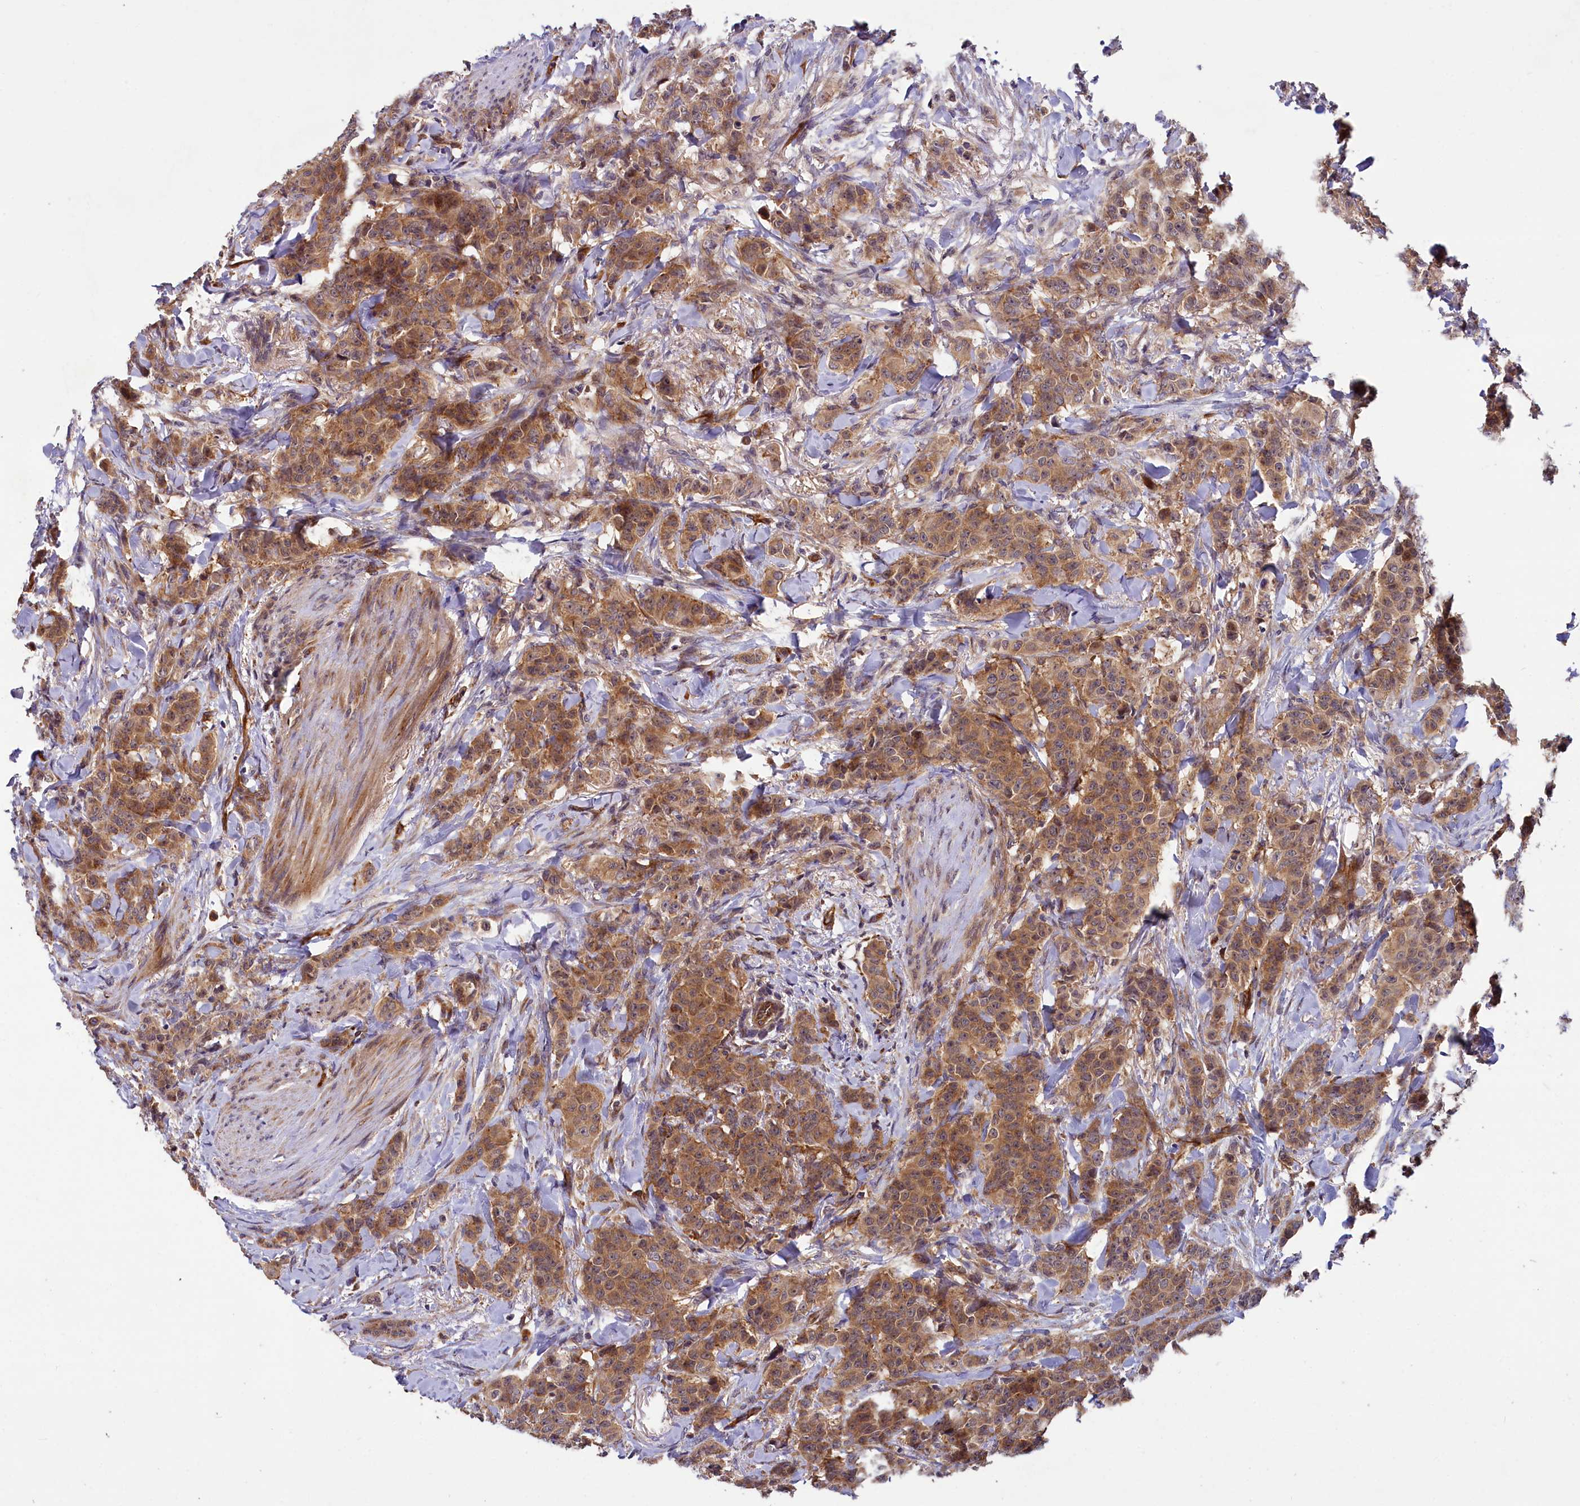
{"staining": {"intensity": "moderate", "quantity": ">75%", "location": "cytoplasmic/membranous"}, "tissue": "breast cancer", "cell_type": "Tumor cells", "image_type": "cancer", "snomed": [{"axis": "morphology", "description": "Duct carcinoma"}, {"axis": "topography", "description": "Breast"}], "caption": "Immunohistochemical staining of breast cancer (intraductal carcinoma) shows moderate cytoplasmic/membranous protein expression in about >75% of tumor cells. (brown staining indicates protein expression, while blue staining denotes nuclei).", "gene": "PKN2", "patient": {"sex": "female", "age": 40}}